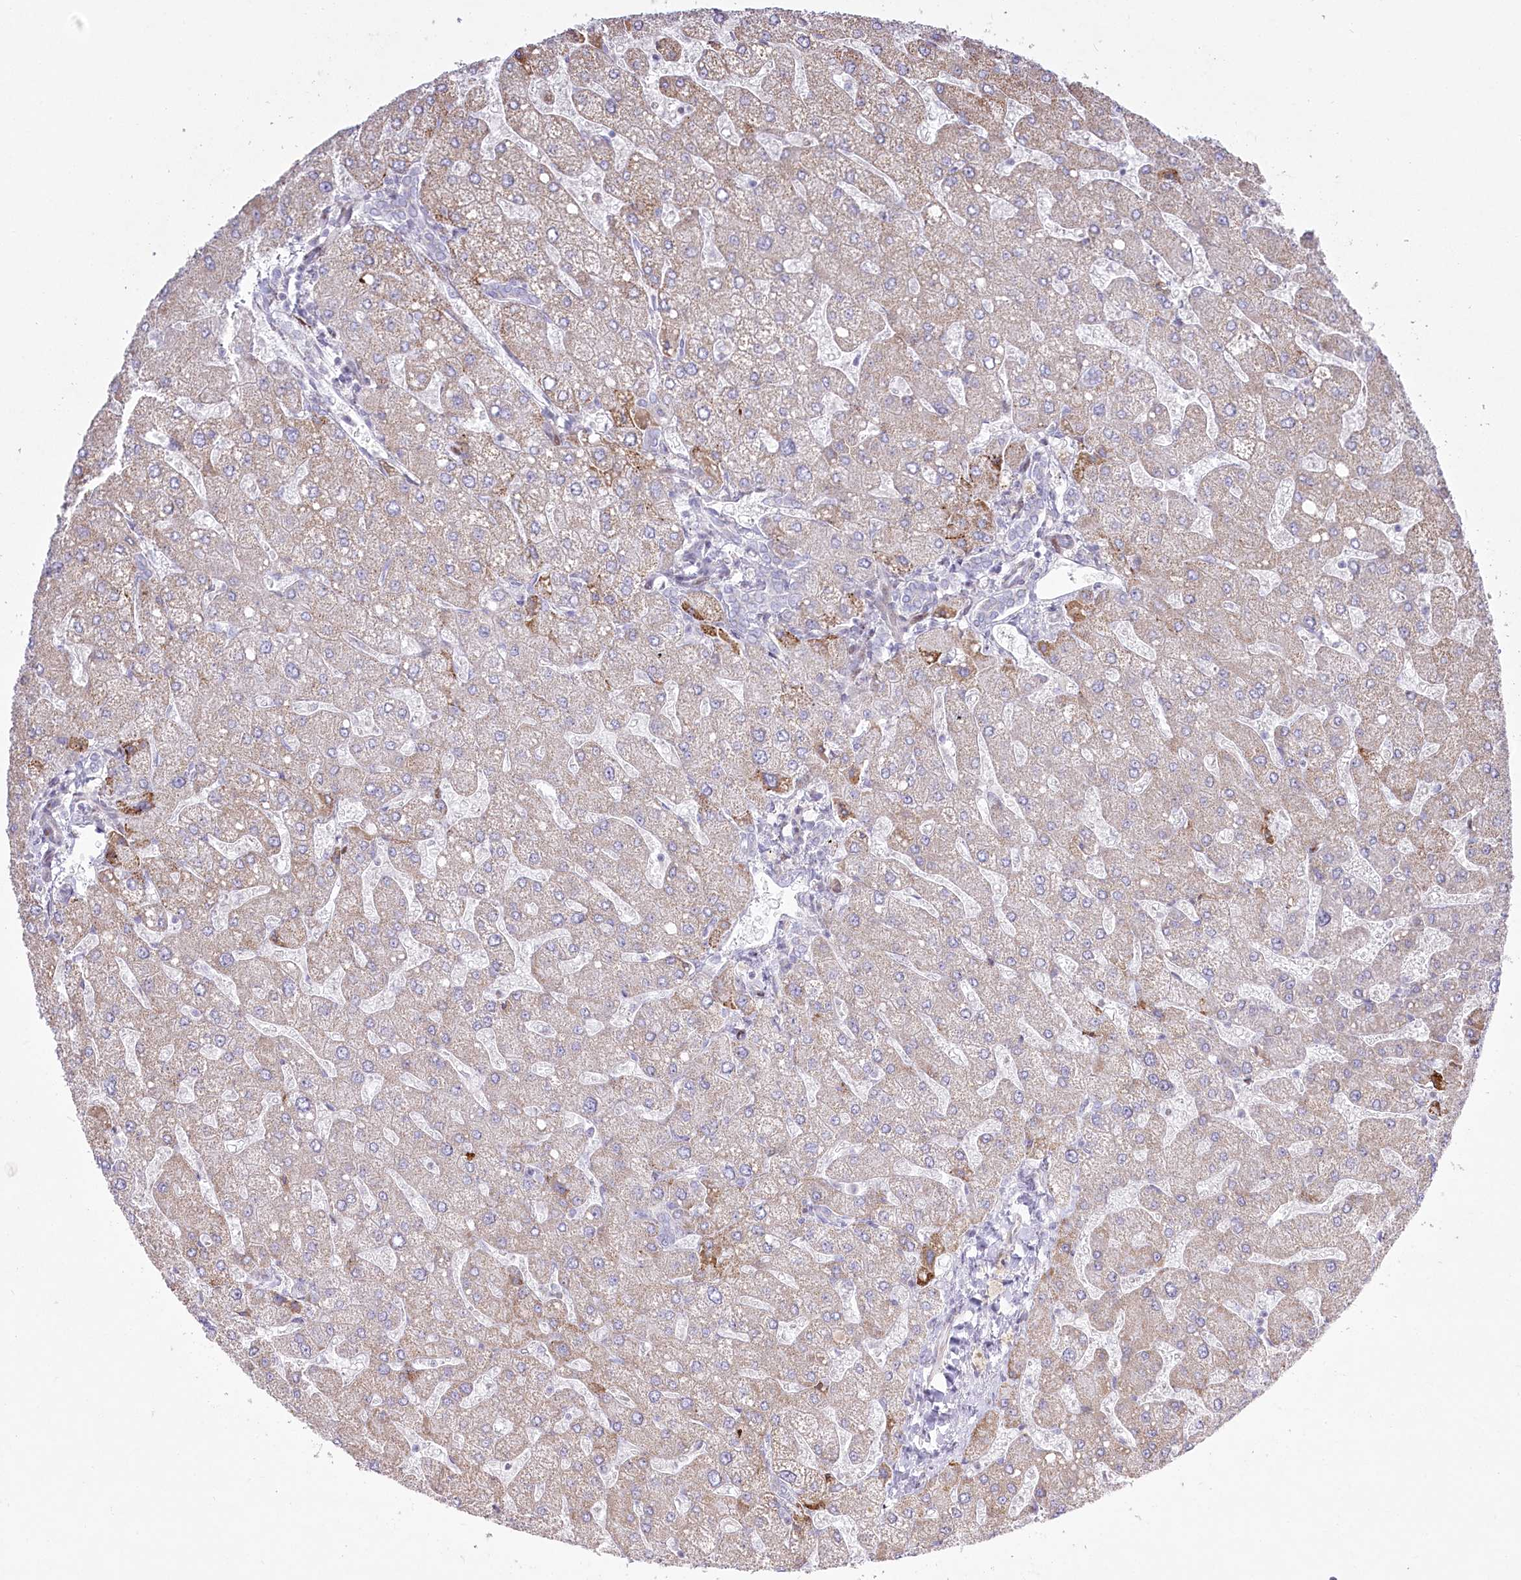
{"staining": {"intensity": "negative", "quantity": "none", "location": "none"}, "tissue": "liver", "cell_type": "Cholangiocytes", "image_type": "normal", "snomed": [{"axis": "morphology", "description": "Normal tissue, NOS"}, {"axis": "topography", "description": "Liver"}], "caption": "IHC of unremarkable human liver demonstrates no expression in cholangiocytes.", "gene": "CEP164", "patient": {"sex": "male", "age": 55}}